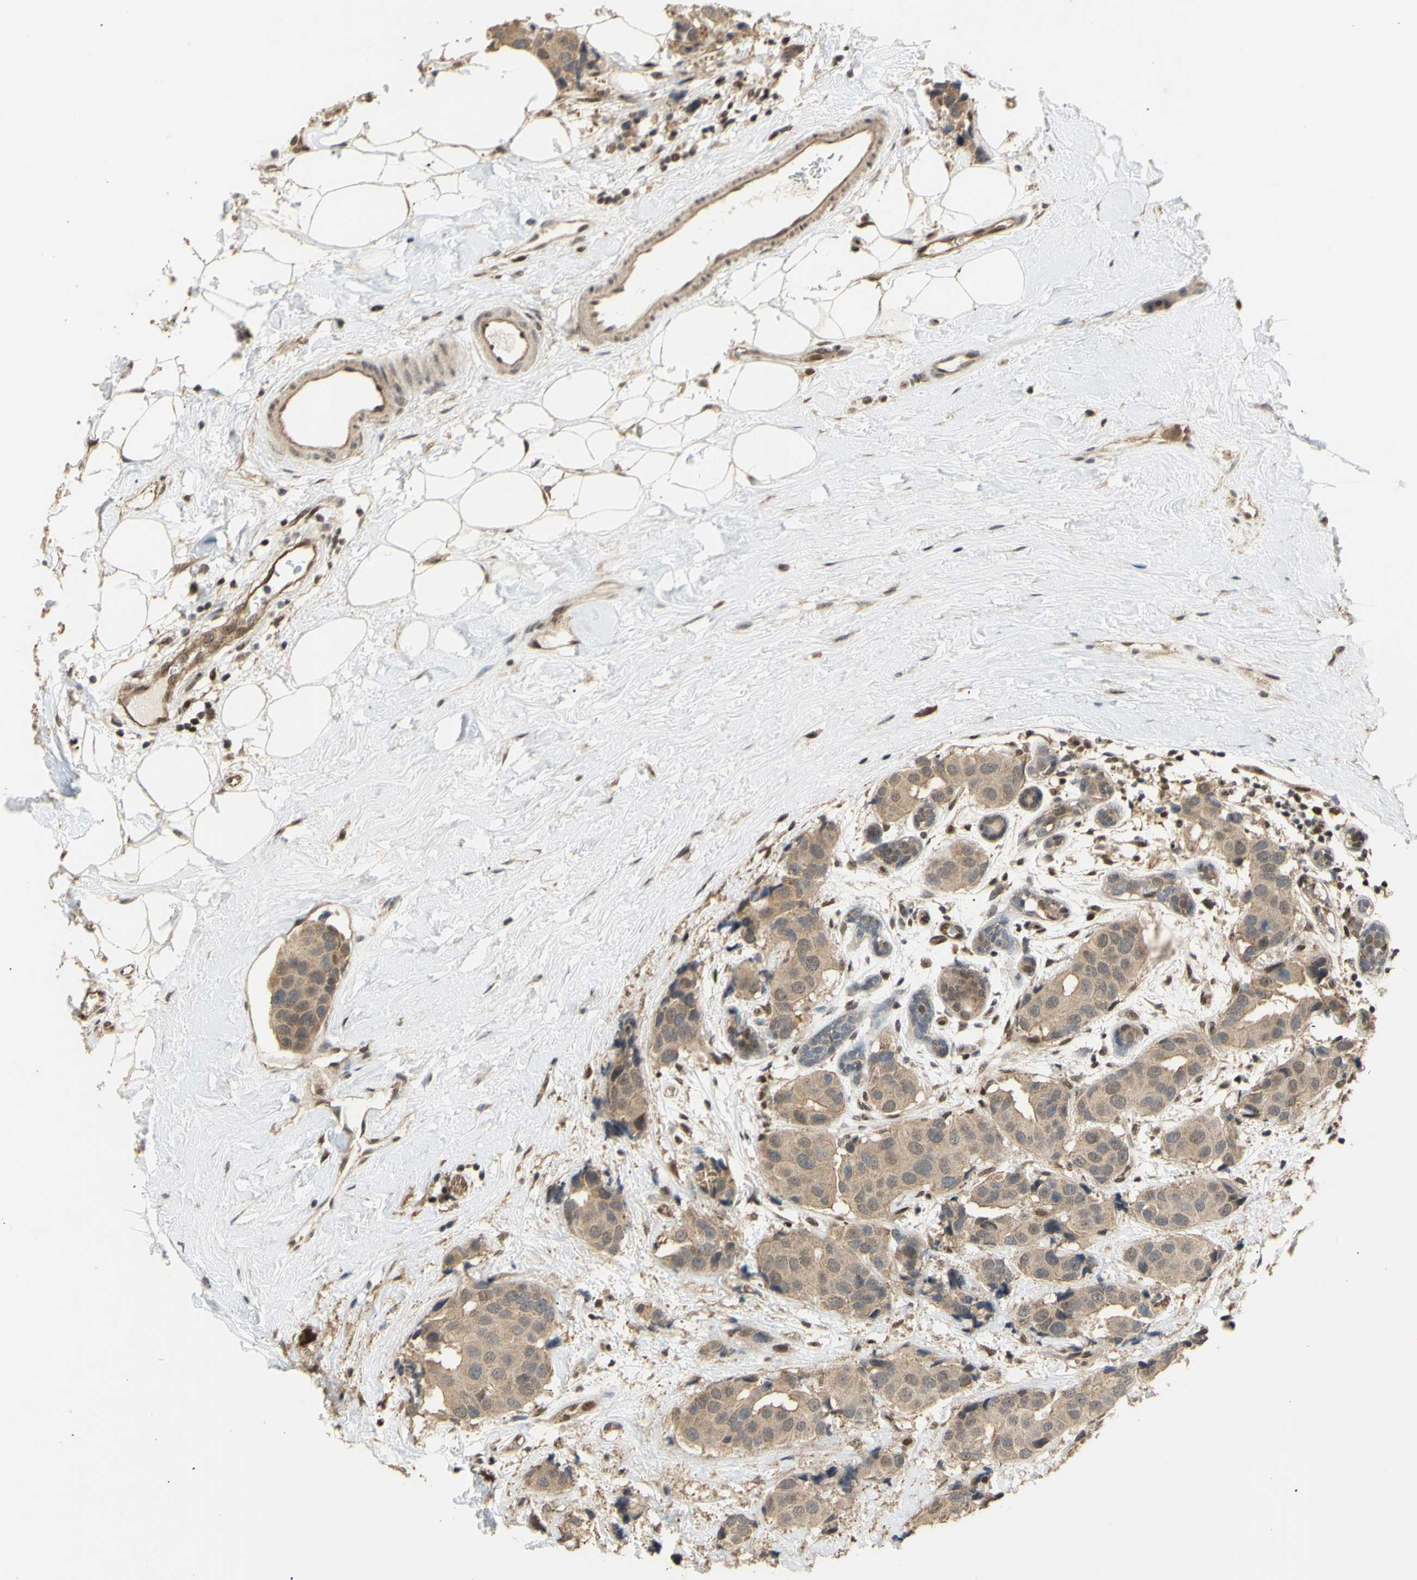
{"staining": {"intensity": "weak", "quantity": ">75%", "location": "cytoplasmic/membranous,nuclear"}, "tissue": "breast cancer", "cell_type": "Tumor cells", "image_type": "cancer", "snomed": [{"axis": "morphology", "description": "Normal tissue, NOS"}, {"axis": "morphology", "description": "Duct carcinoma"}, {"axis": "topography", "description": "Breast"}], "caption": "Human breast invasive ductal carcinoma stained for a protein (brown) displays weak cytoplasmic/membranous and nuclear positive expression in about >75% of tumor cells.", "gene": "GTF2E2", "patient": {"sex": "female", "age": 39}}